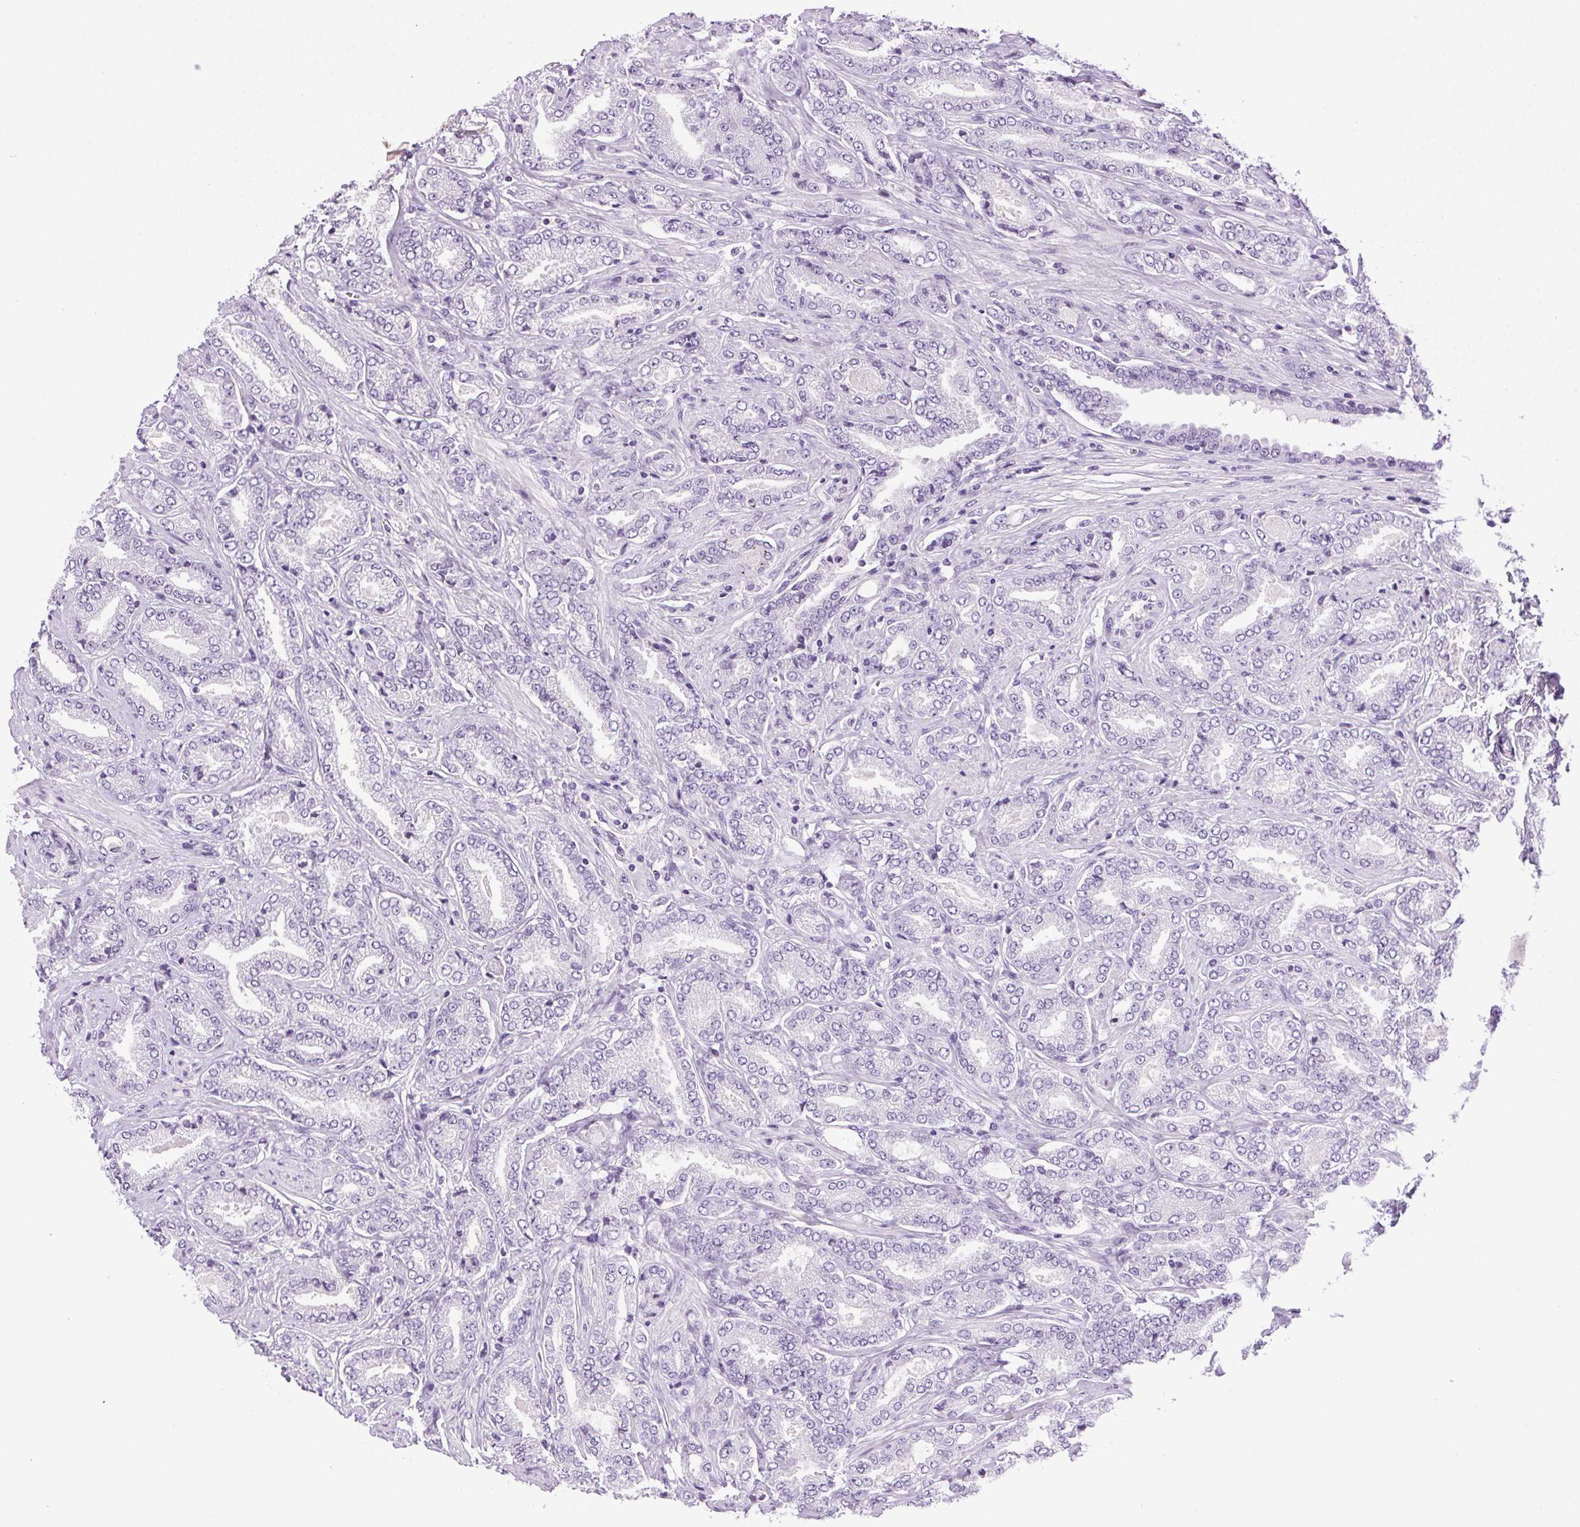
{"staining": {"intensity": "negative", "quantity": "none", "location": "none"}, "tissue": "prostate cancer", "cell_type": "Tumor cells", "image_type": "cancer", "snomed": [{"axis": "morphology", "description": "Adenocarcinoma, NOS"}, {"axis": "topography", "description": "Prostate"}], "caption": "An image of prostate adenocarcinoma stained for a protein exhibits no brown staining in tumor cells.", "gene": "TMEM88B", "patient": {"sex": "male", "age": 64}}